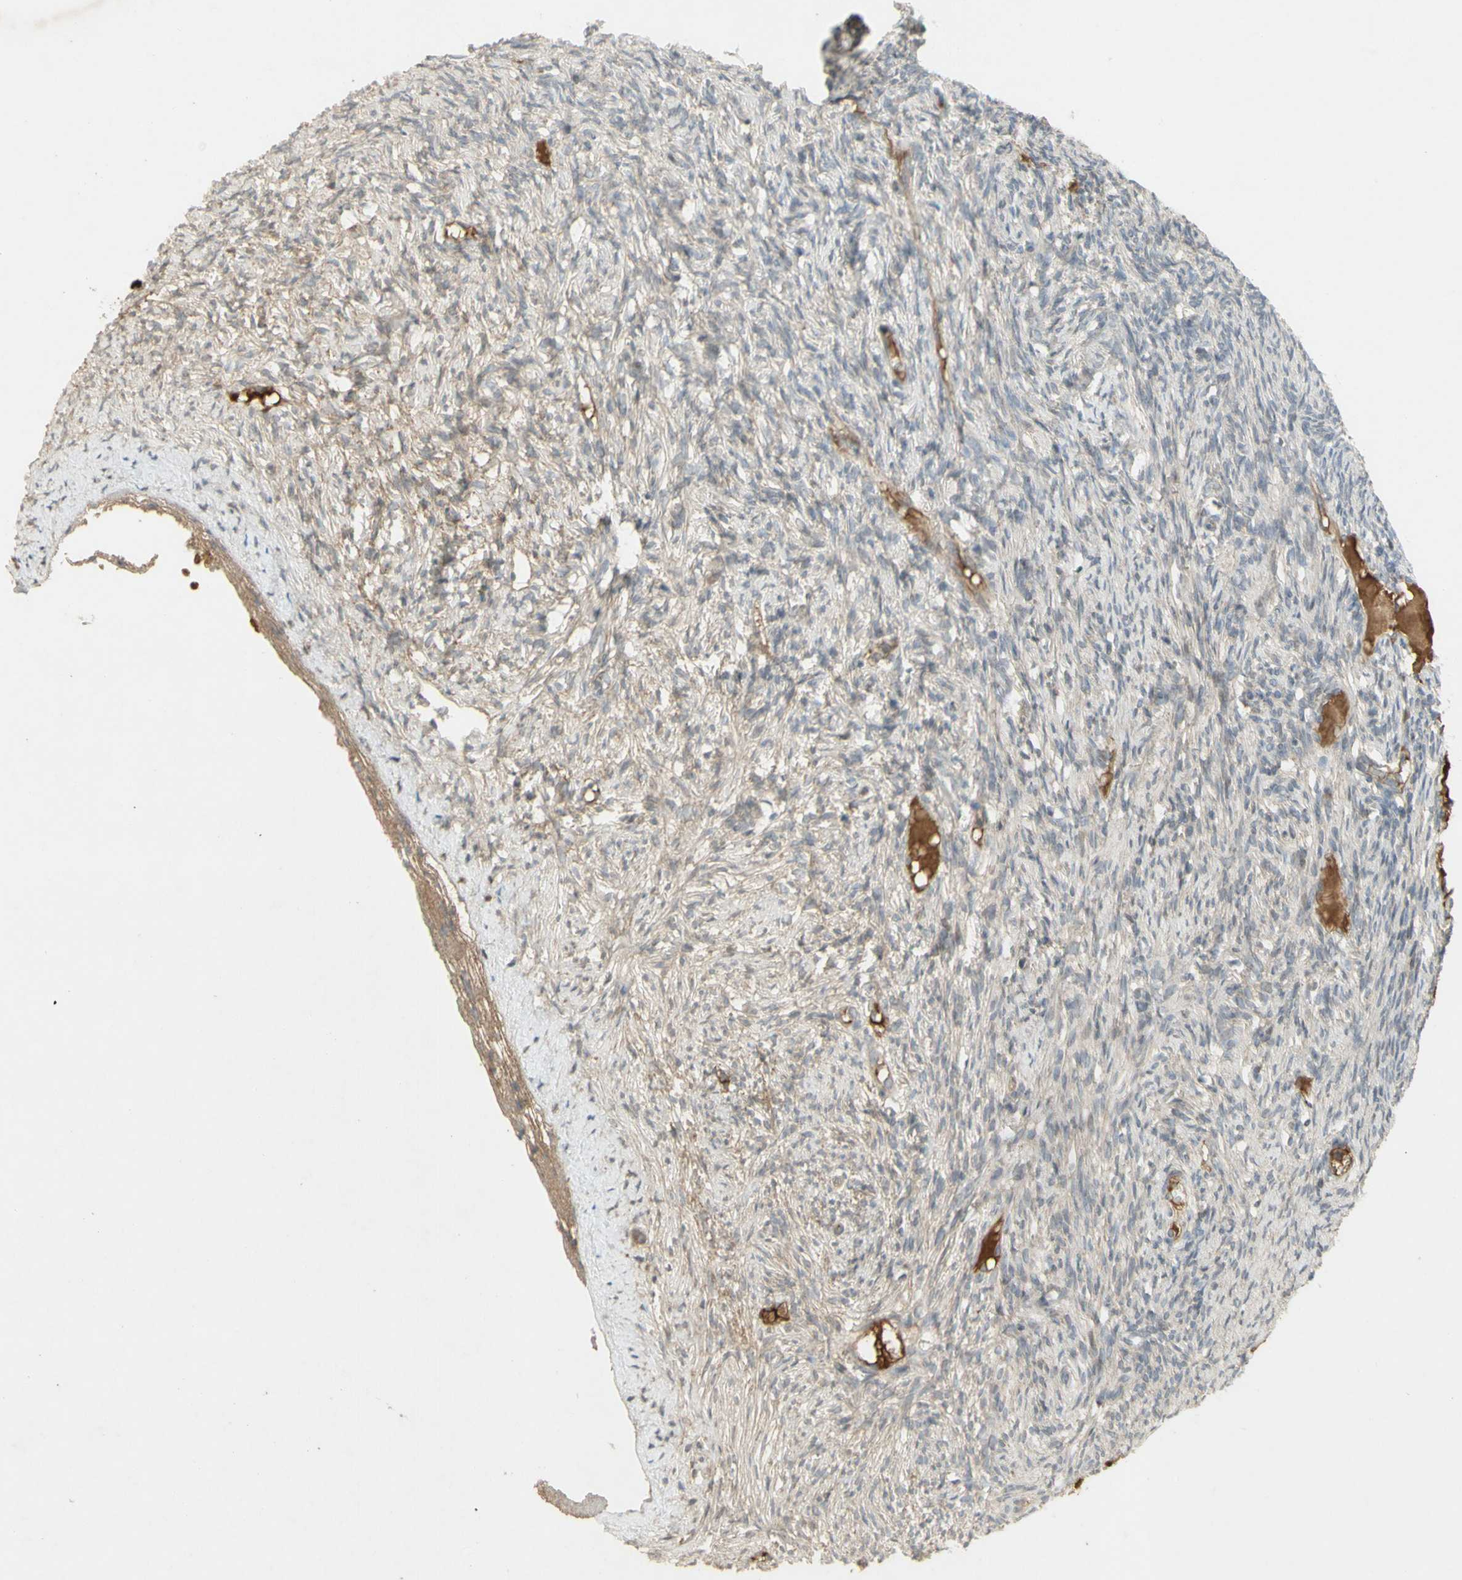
{"staining": {"intensity": "negative", "quantity": "none", "location": "none"}, "tissue": "ovary", "cell_type": "Ovarian stroma cells", "image_type": "normal", "snomed": [{"axis": "morphology", "description": "Normal tissue, NOS"}, {"axis": "topography", "description": "Ovary"}], "caption": "Micrograph shows no protein staining in ovarian stroma cells of benign ovary.", "gene": "NRG4", "patient": {"sex": "female", "age": 33}}